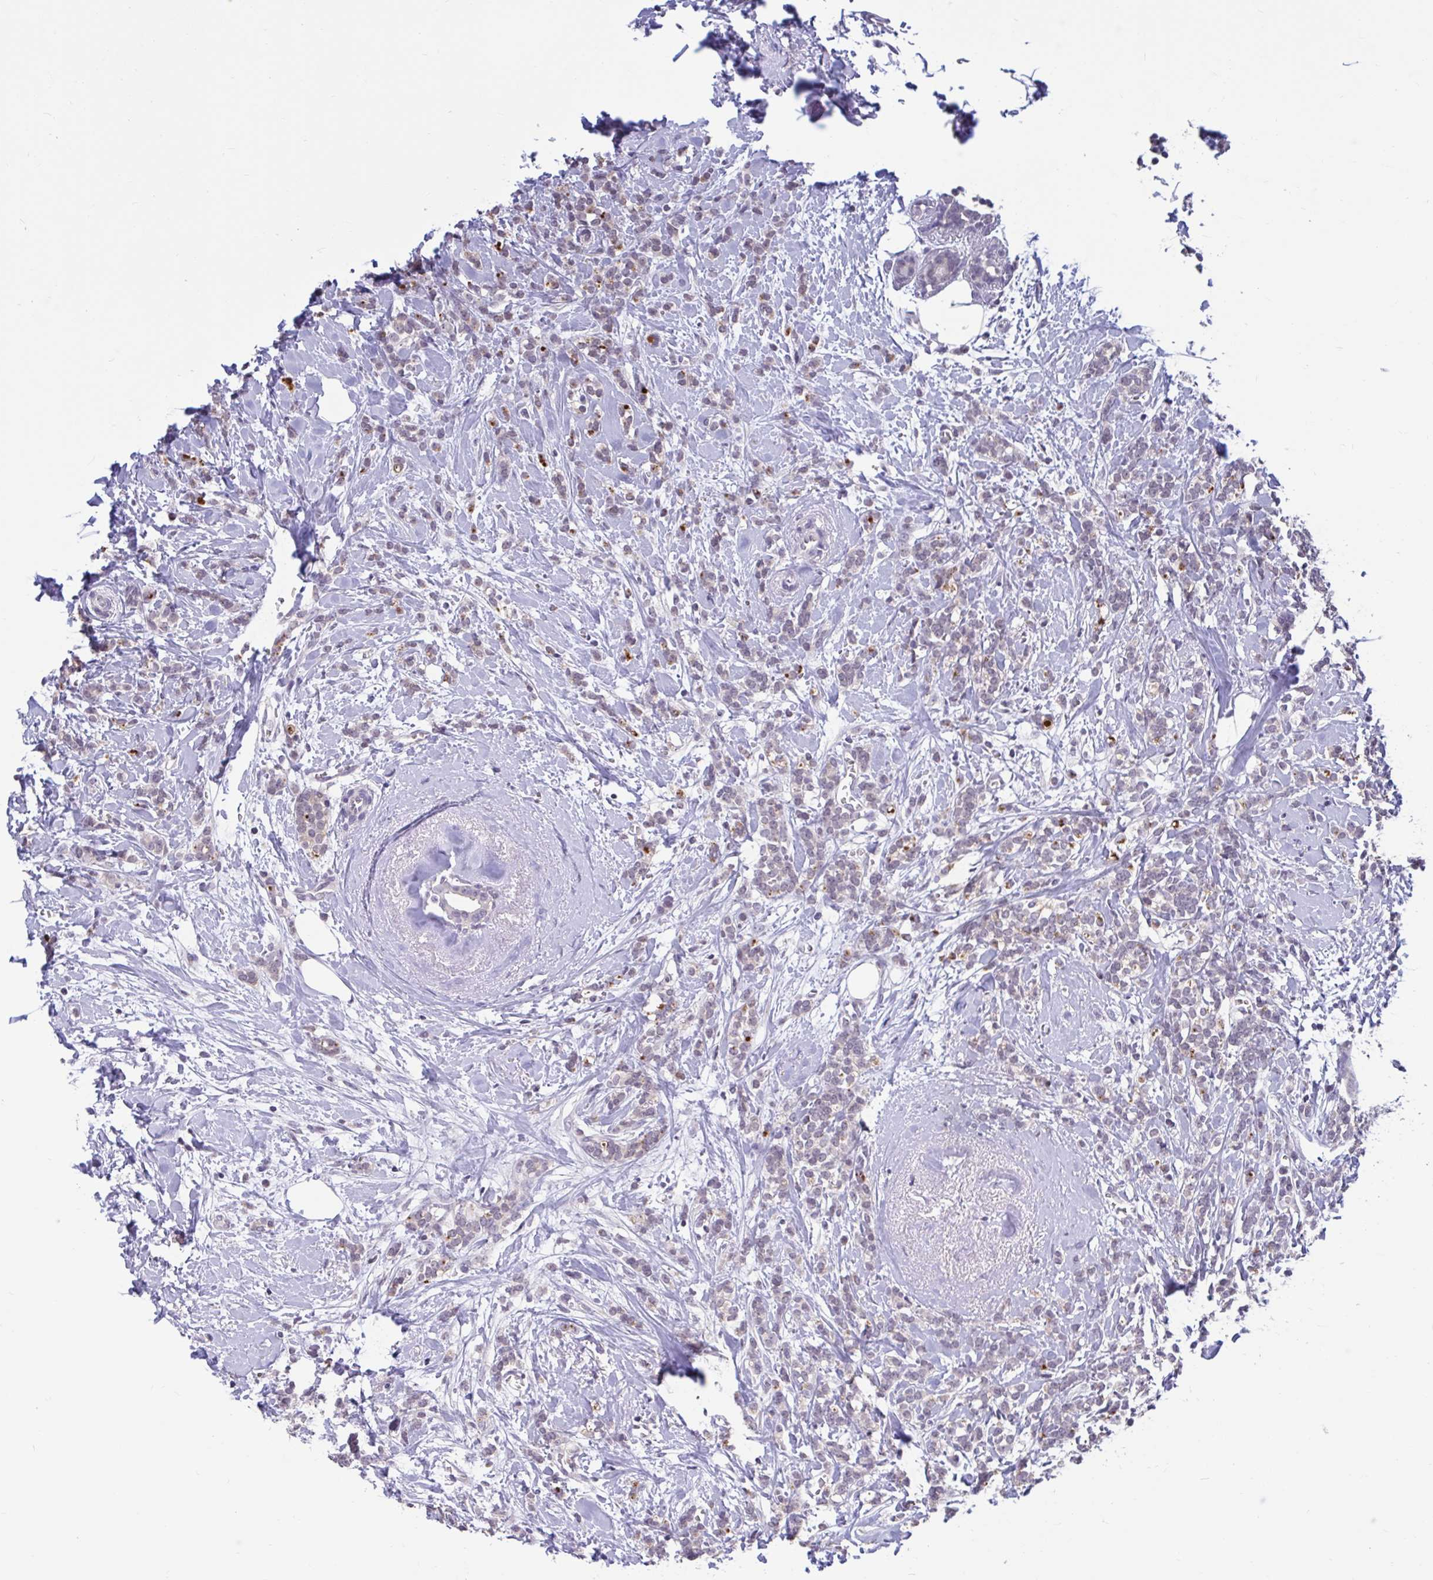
{"staining": {"intensity": "moderate", "quantity": "25%-75%", "location": "cytoplasmic/membranous"}, "tissue": "breast cancer", "cell_type": "Tumor cells", "image_type": "cancer", "snomed": [{"axis": "morphology", "description": "Lobular carcinoma"}, {"axis": "topography", "description": "Breast"}], "caption": "Protein expression analysis of human breast cancer reveals moderate cytoplasmic/membranous positivity in approximately 25%-75% of tumor cells.", "gene": "ARPP19", "patient": {"sex": "female", "age": 59}}